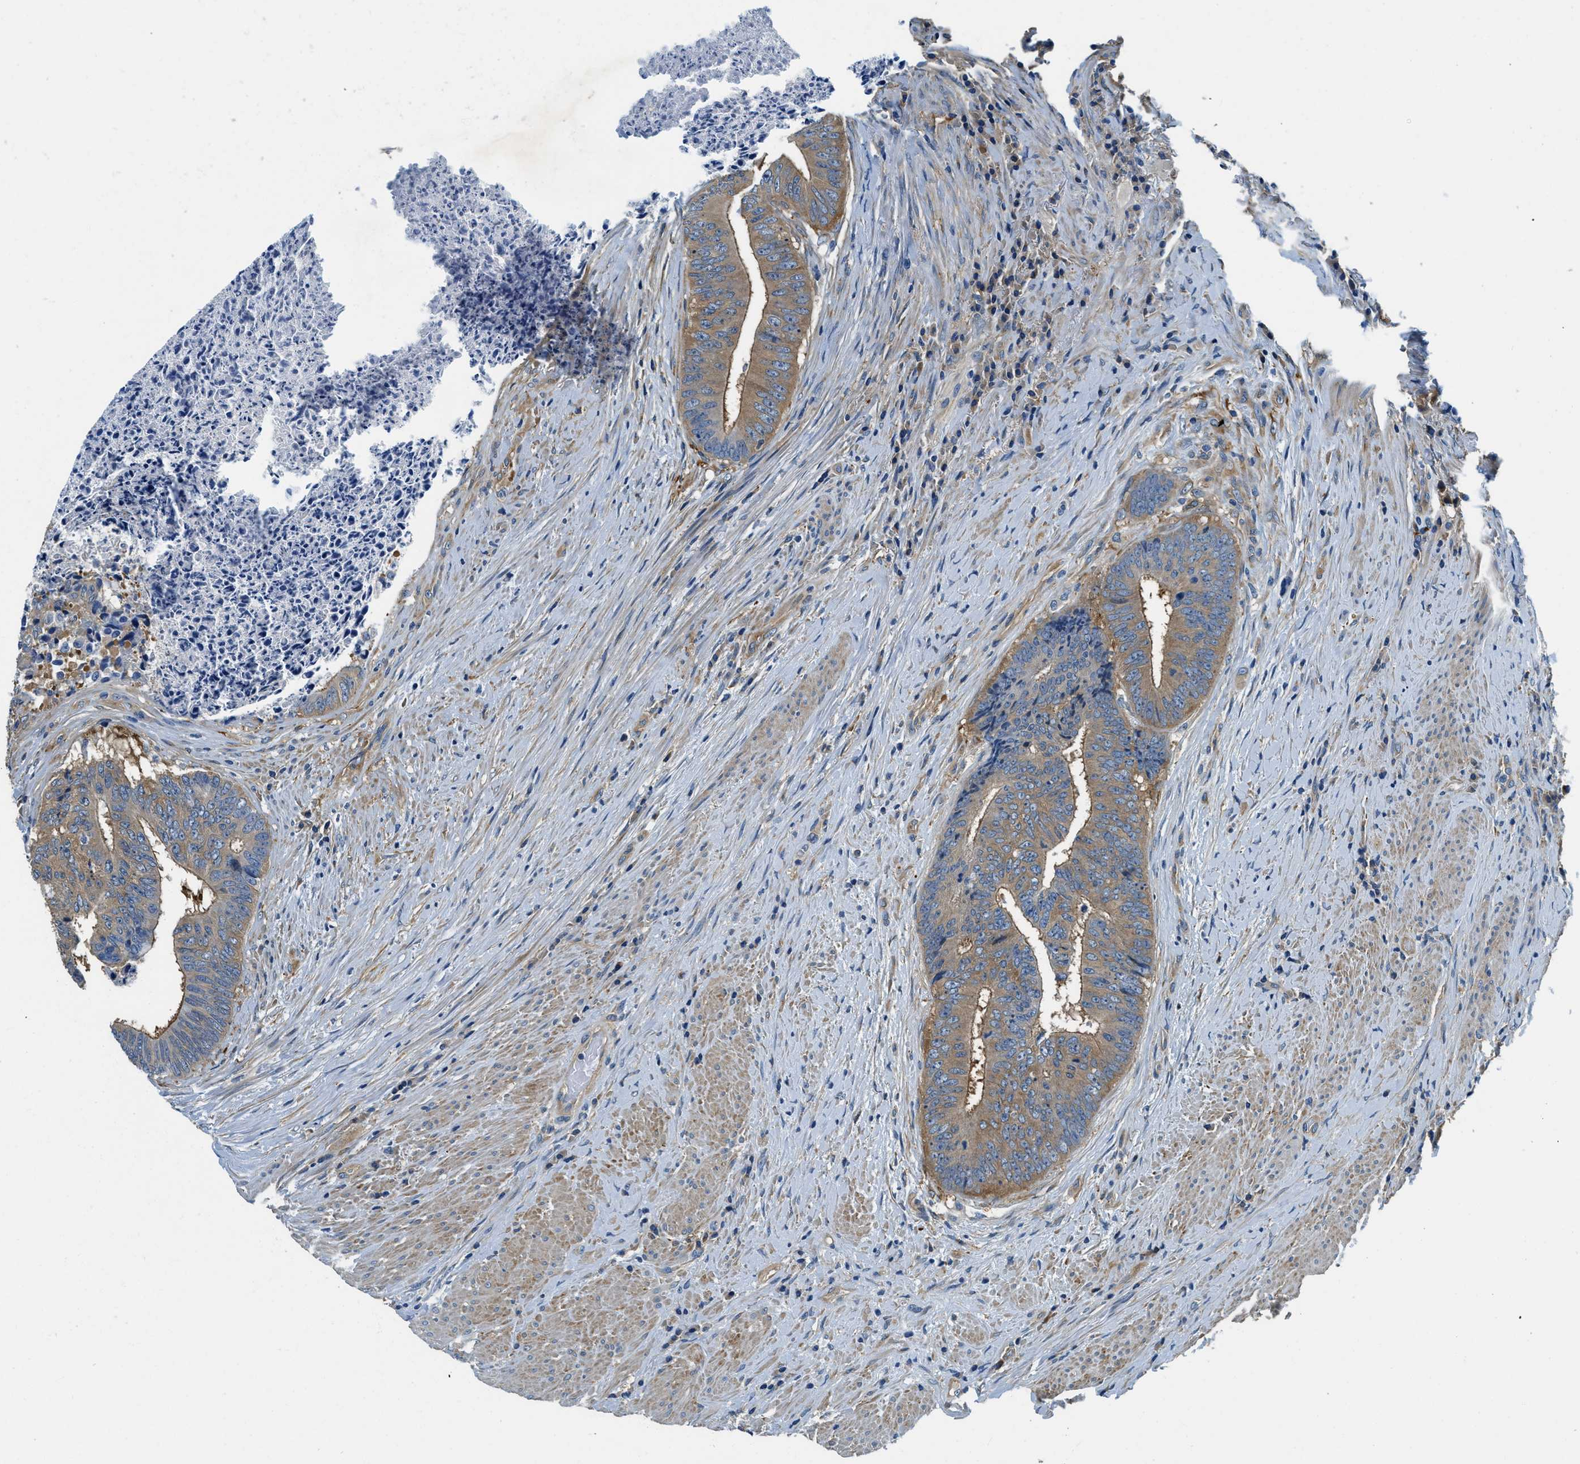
{"staining": {"intensity": "weak", "quantity": ">75%", "location": "cytoplasmic/membranous"}, "tissue": "colorectal cancer", "cell_type": "Tumor cells", "image_type": "cancer", "snomed": [{"axis": "morphology", "description": "Adenocarcinoma, NOS"}, {"axis": "topography", "description": "Rectum"}], "caption": "About >75% of tumor cells in human colorectal cancer reveal weak cytoplasmic/membranous protein staining as visualized by brown immunohistochemical staining.", "gene": "TWF1", "patient": {"sex": "male", "age": 72}}